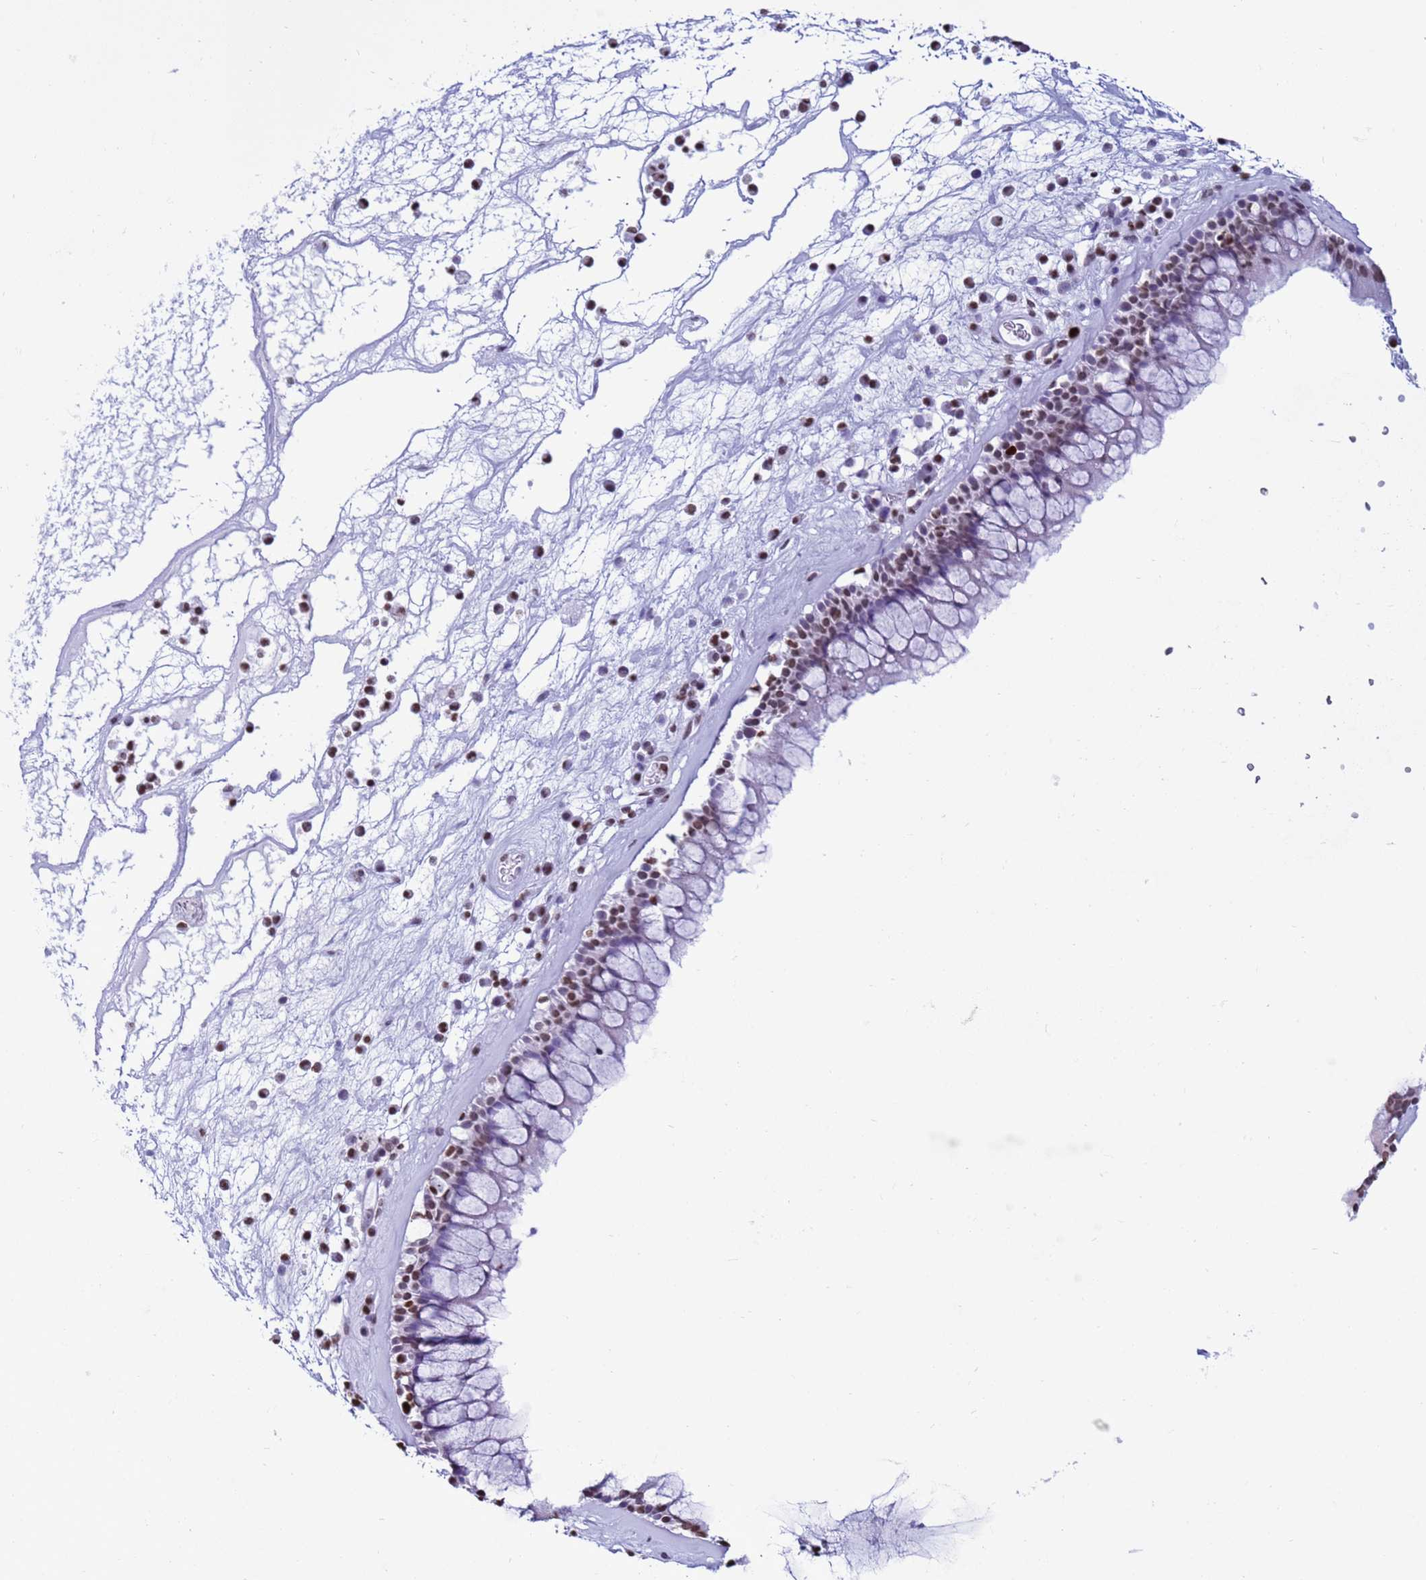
{"staining": {"intensity": "moderate", "quantity": "25%-75%", "location": "nuclear"}, "tissue": "nasopharynx", "cell_type": "Respiratory epithelial cells", "image_type": "normal", "snomed": [{"axis": "morphology", "description": "Normal tissue, NOS"}, {"axis": "morphology", "description": "Inflammation, NOS"}, {"axis": "topography", "description": "Nasopharynx"}], "caption": "Normal nasopharynx displays moderate nuclear staining in approximately 25%-75% of respiratory epithelial cells.", "gene": "H4C11", "patient": {"sex": "male", "age": 70}}